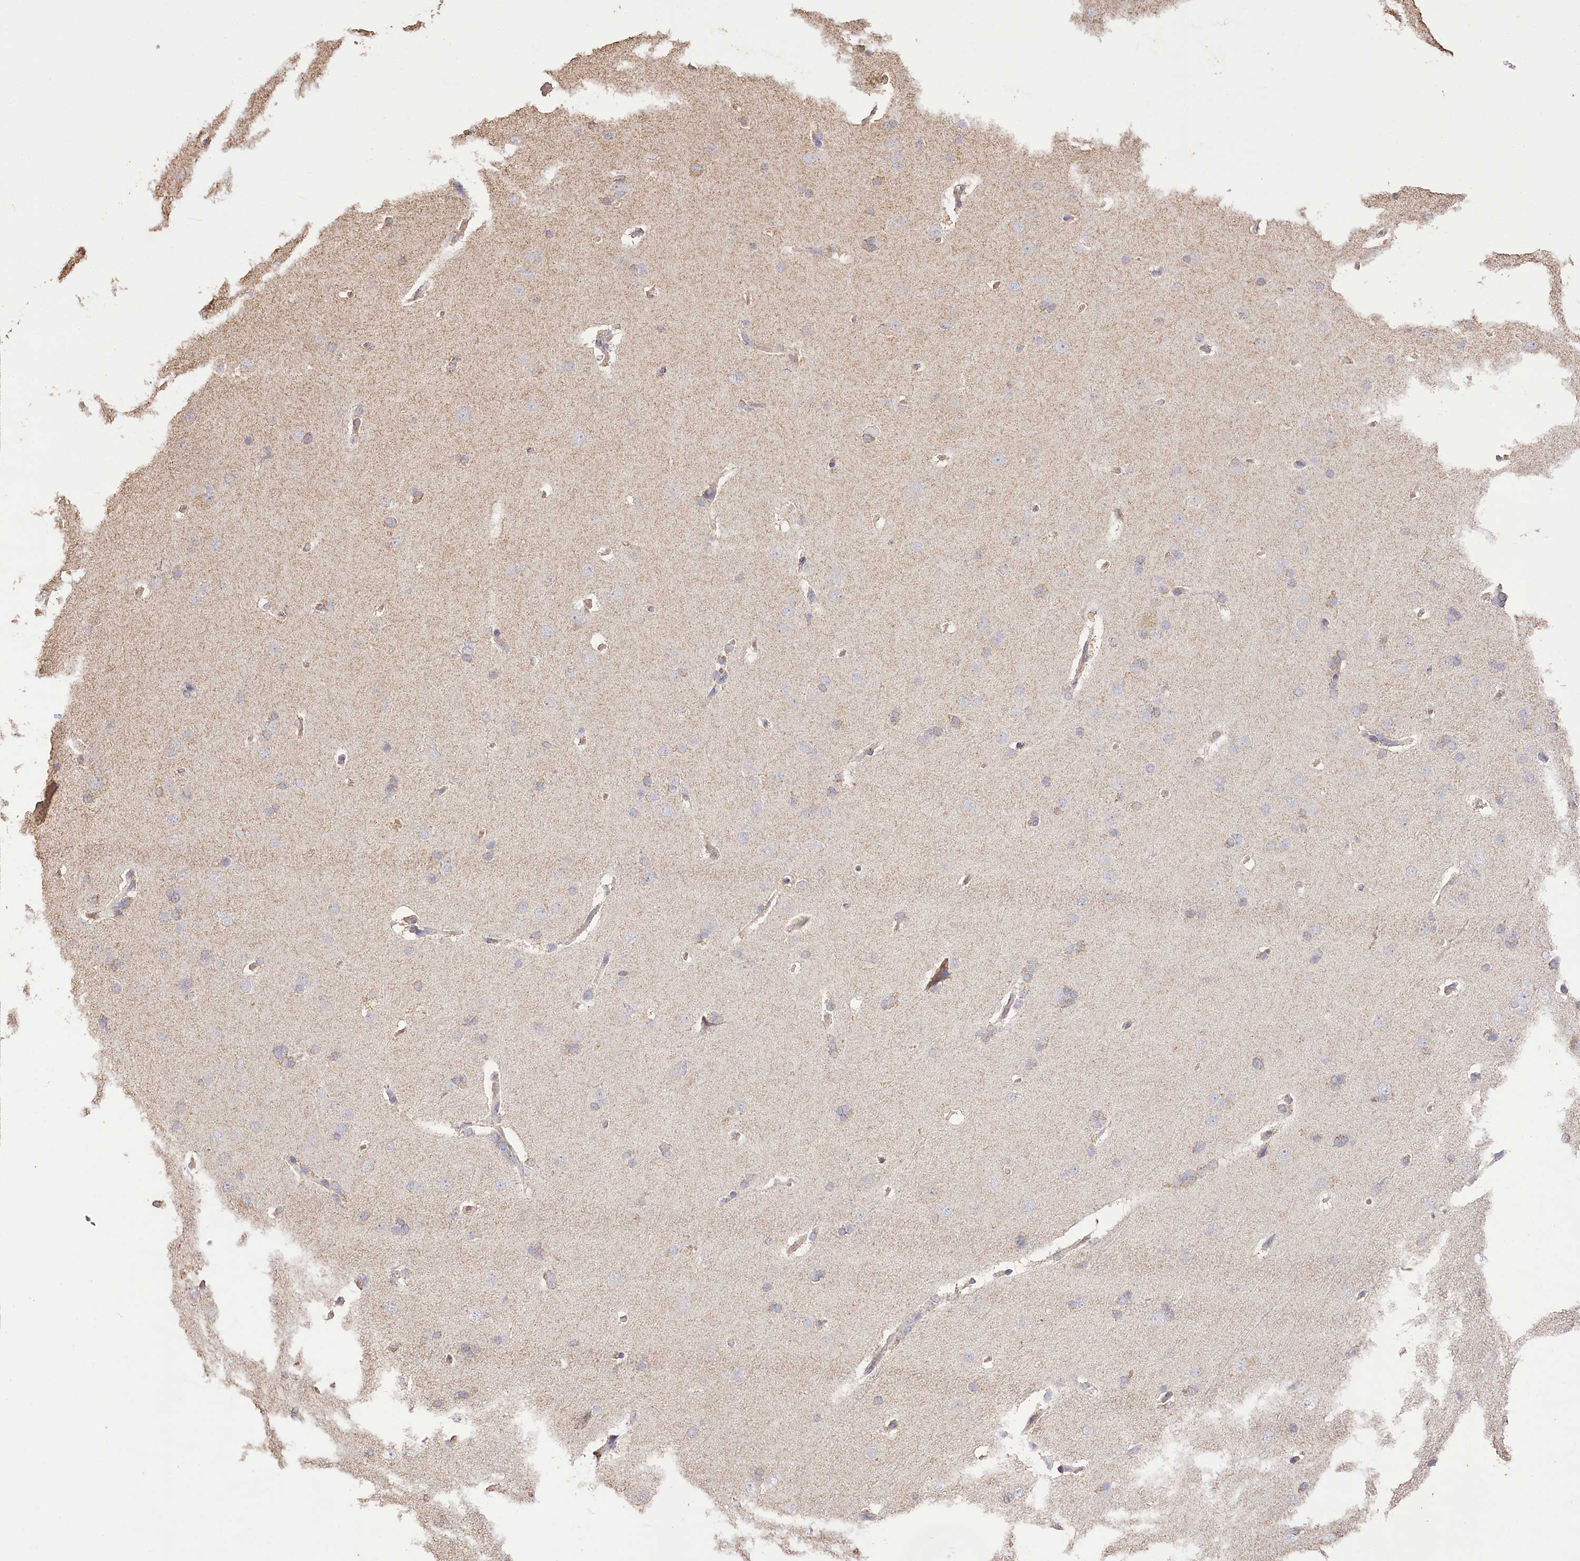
{"staining": {"intensity": "weak", "quantity": "25%-75%", "location": "cytoplasmic/membranous"}, "tissue": "cerebral cortex", "cell_type": "Endothelial cells", "image_type": "normal", "snomed": [{"axis": "morphology", "description": "Normal tissue, NOS"}, {"axis": "topography", "description": "Cerebral cortex"}], "caption": "The micrograph reveals immunohistochemical staining of benign cerebral cortex. There is weak cytoplasmic/membranous positivity is appreciated in approximately 25%-75% of endothelial cells.", "gene": "IREB2", "patient": {"sex": "male", "age": 62}}